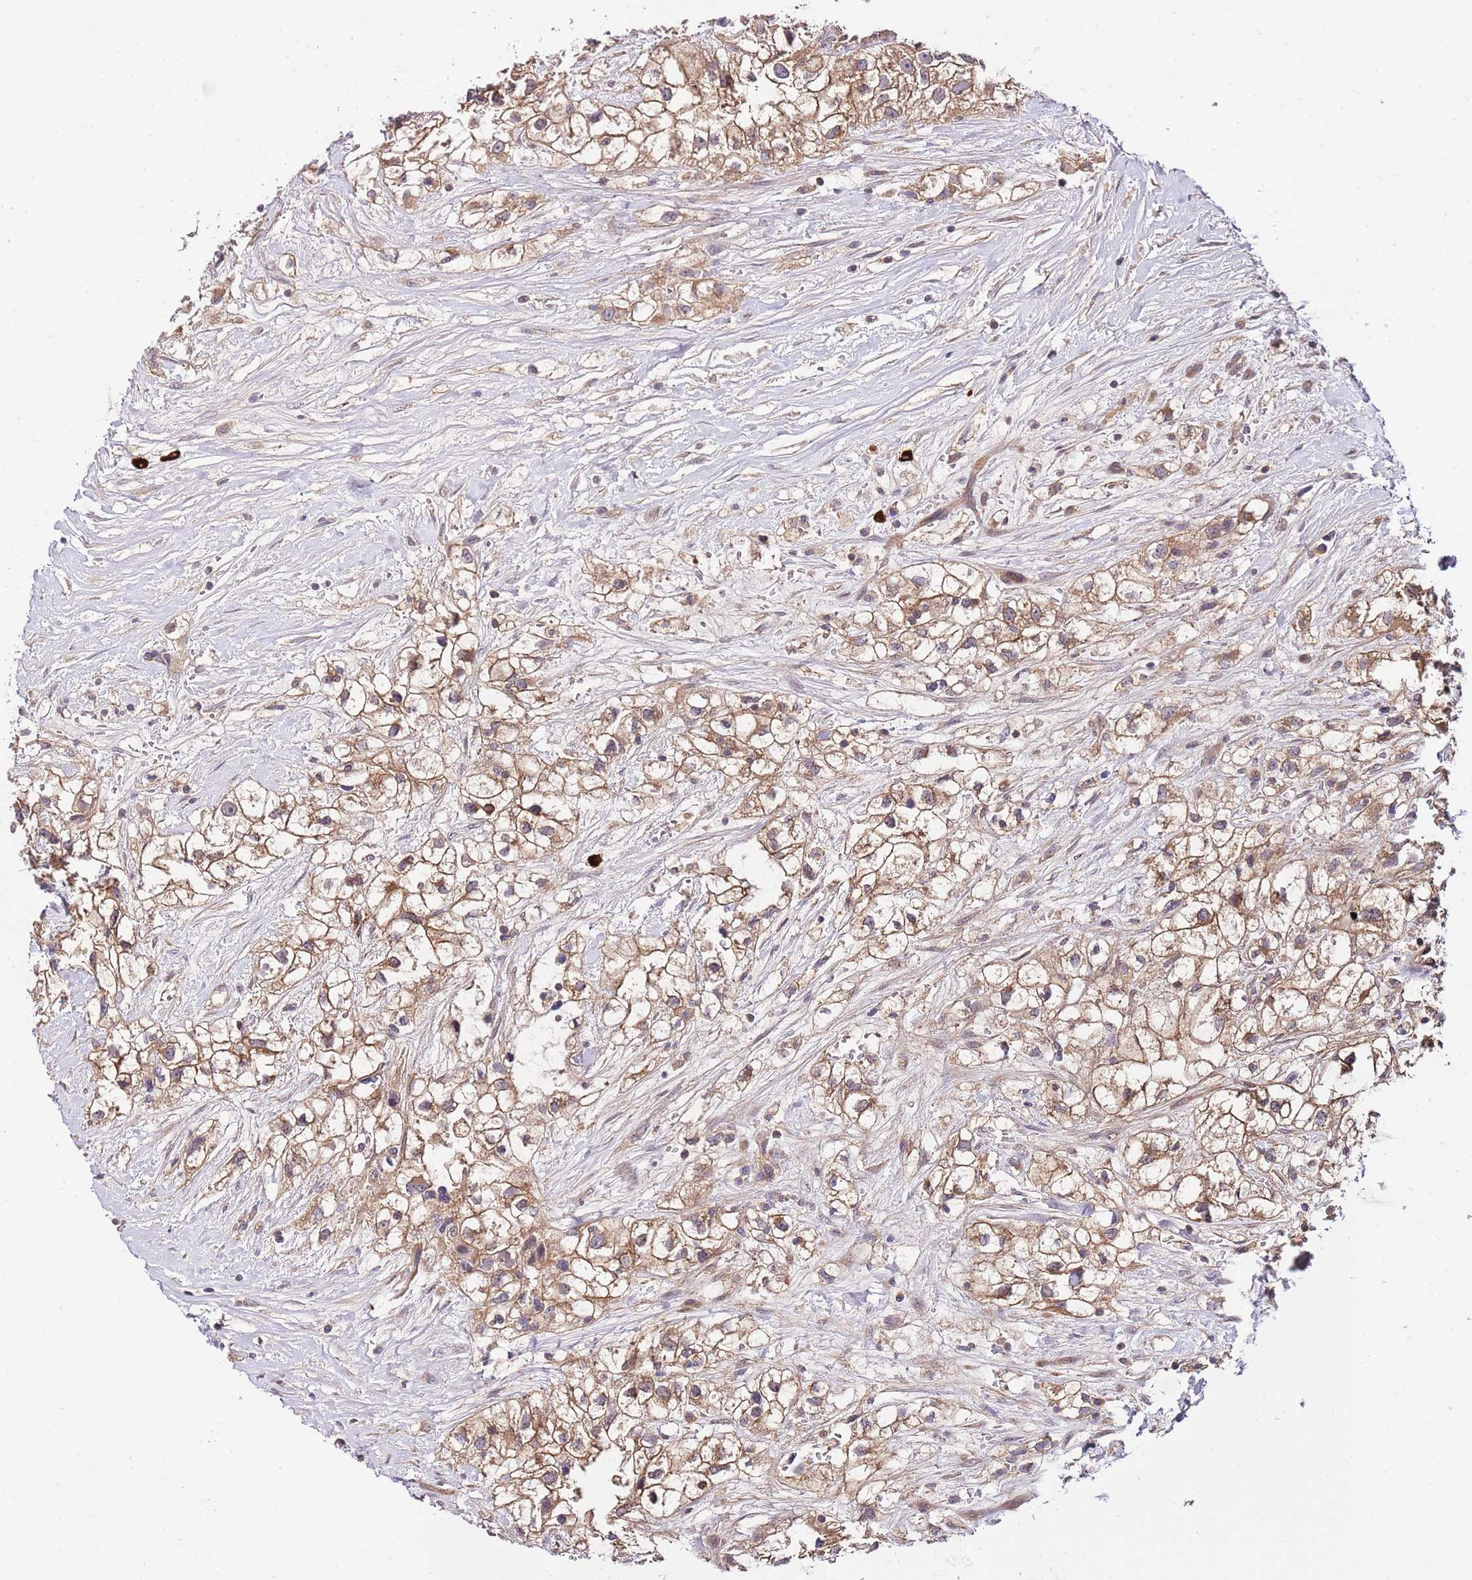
{"staining": {"intensity": "moderate", "quantity": ">75%", "location": "cytoplasmic/membranous"}, "tissue": "renal cancer", "cell_type": "Tumor cells", "image_type": "cancer", "snomed": [{"axis": "morphology", "description": "Adenocarcinoma, NOS"}, {"axis": "topography", "description": "Kidney"}], "caption": "About >75% of tumor cells in adenocarcinoma (renal) show moderate cytoplasmic/membranous protein staining as visualized by brown immunohistochemical staining.", "gene": "DONSON", "patient": {"sex": "male", "age": 59}}